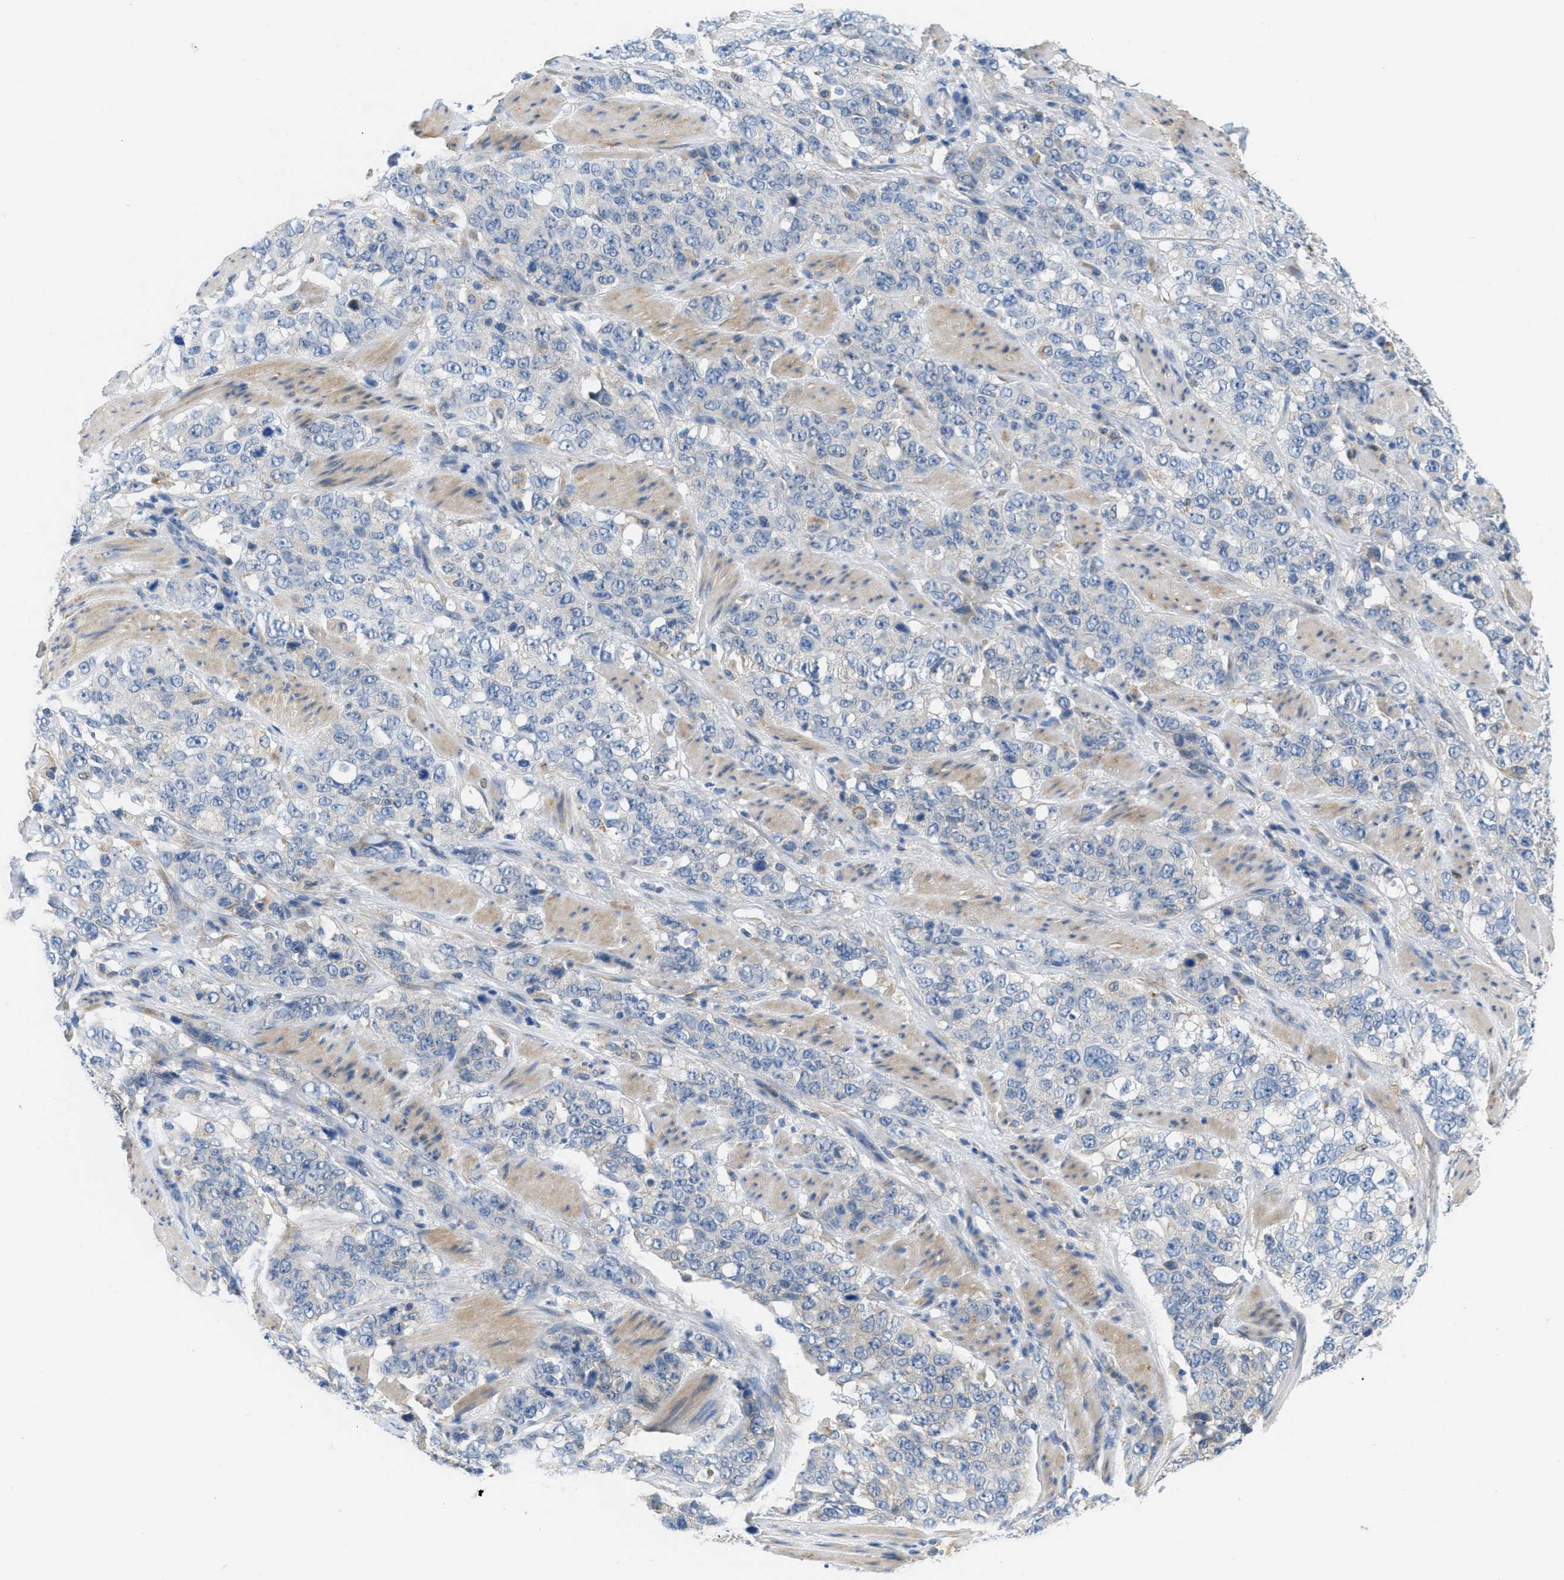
{"staining": {"intensity": "negative", "quantity": "none", "location": "none"}, "tissue": "stomach cancer", "cell_type": "Tumor cells", "image_type": "cancer", "snomed": [{"axis": "morphology", "description": "Adenocarcinoma, NOS"}, {"axis": "topography", "description": "Stomach"}], "caption": "Human adenocarcinoma (stomach) stained for a protein using immunohistochemistry shows no positivity in tumor cells.", "gene": "PTDSS1", "patient": {"sex": "male", "age": 48}}